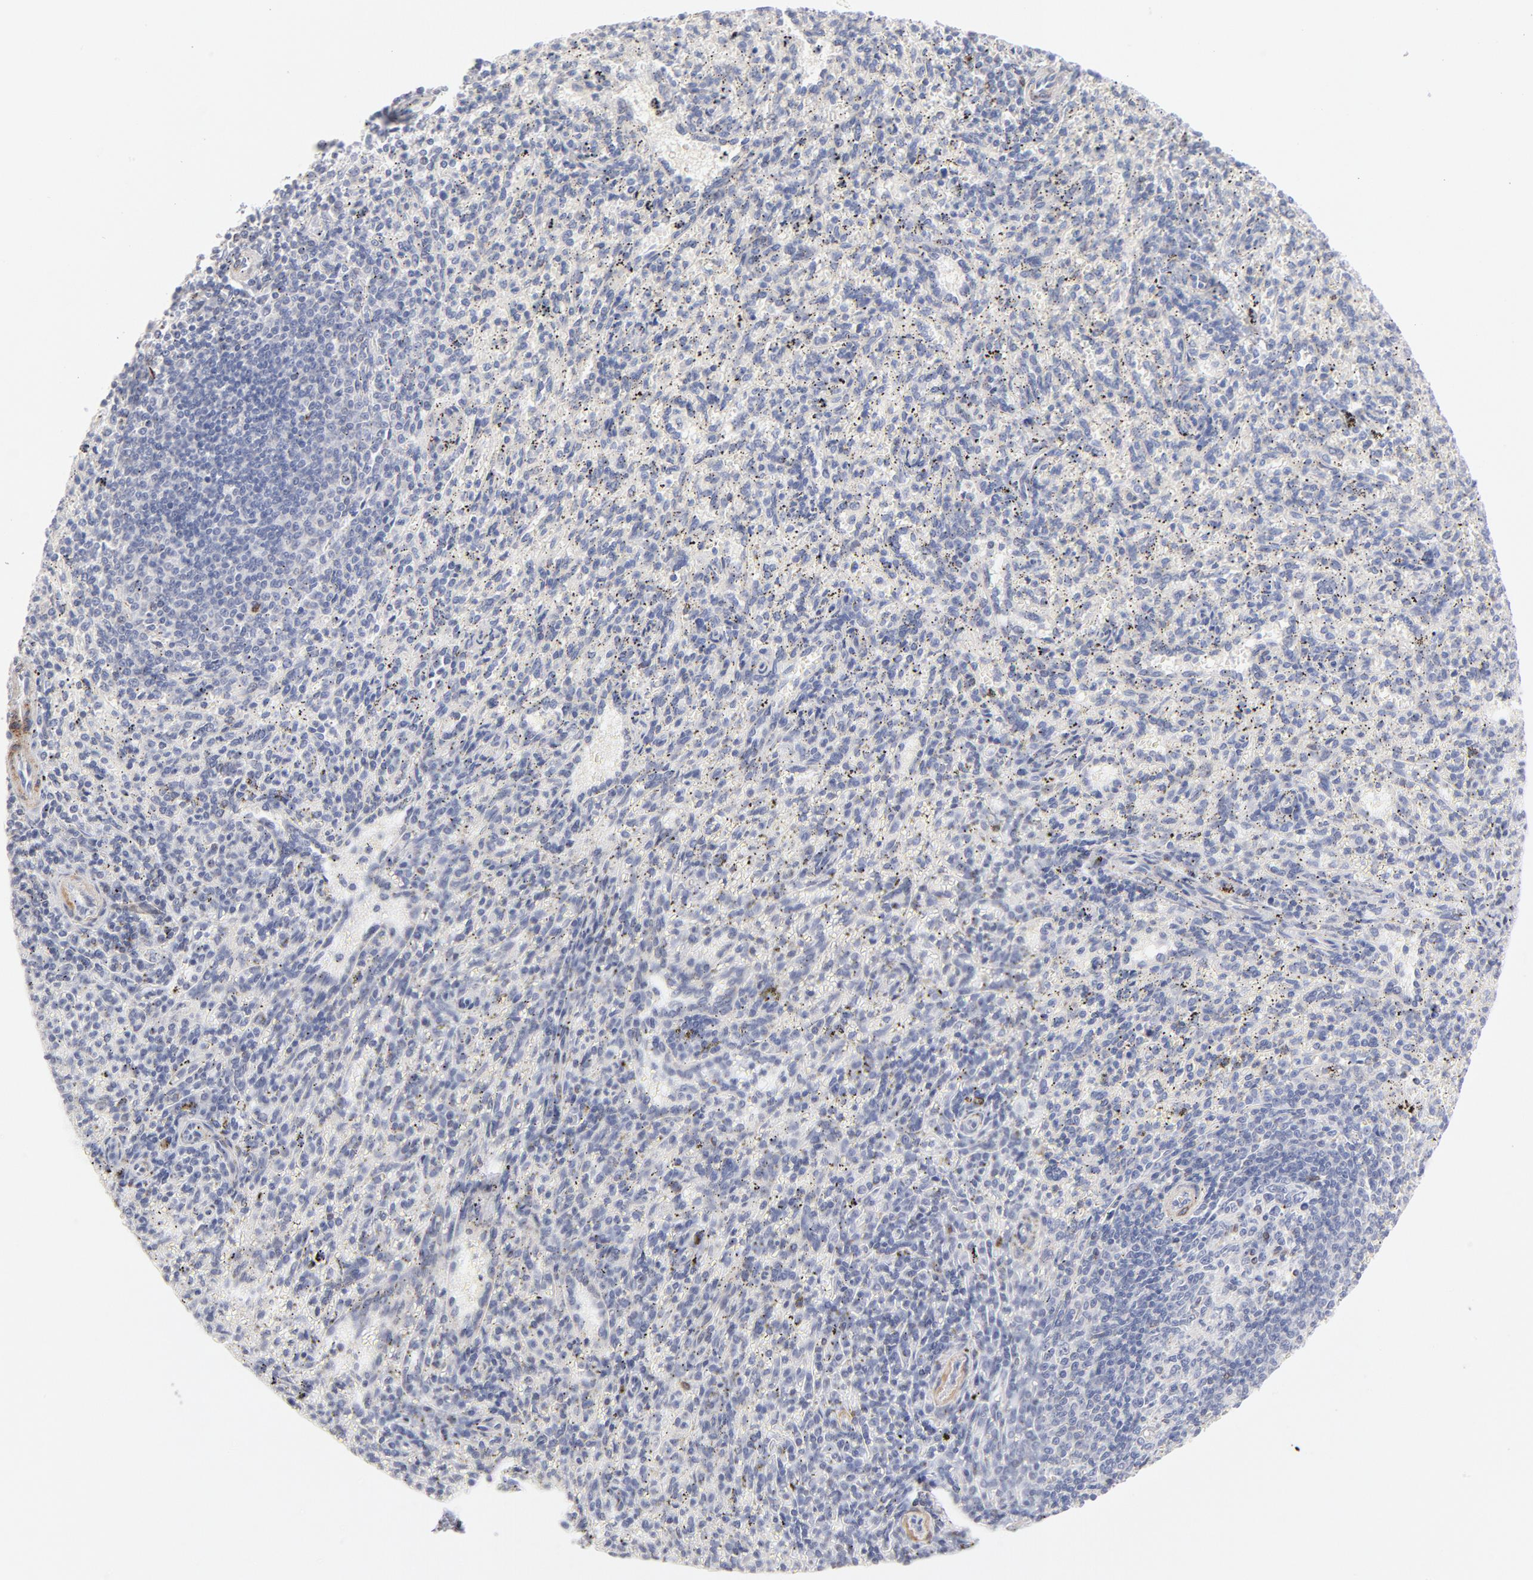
{"staining": {"intensity": "negative", "quantity": "none", "location": "none"}, "tissue": "spleen", "cell_type": "Cells in red pulp", "image_type": "normal", "snomed": [{"axis": "morphology", "description": "Normal tissue, NOS"}, {"axis": "topography", "description": "Spleen"}], "caption": "DAB (3,3'-diaminobenzidine) immunohistochemical staining of benign human spleen demonstrates no significant positivity in cells in red pulp.", "gene": "MID1", "patient": {"sex": "female", "age": 10}}